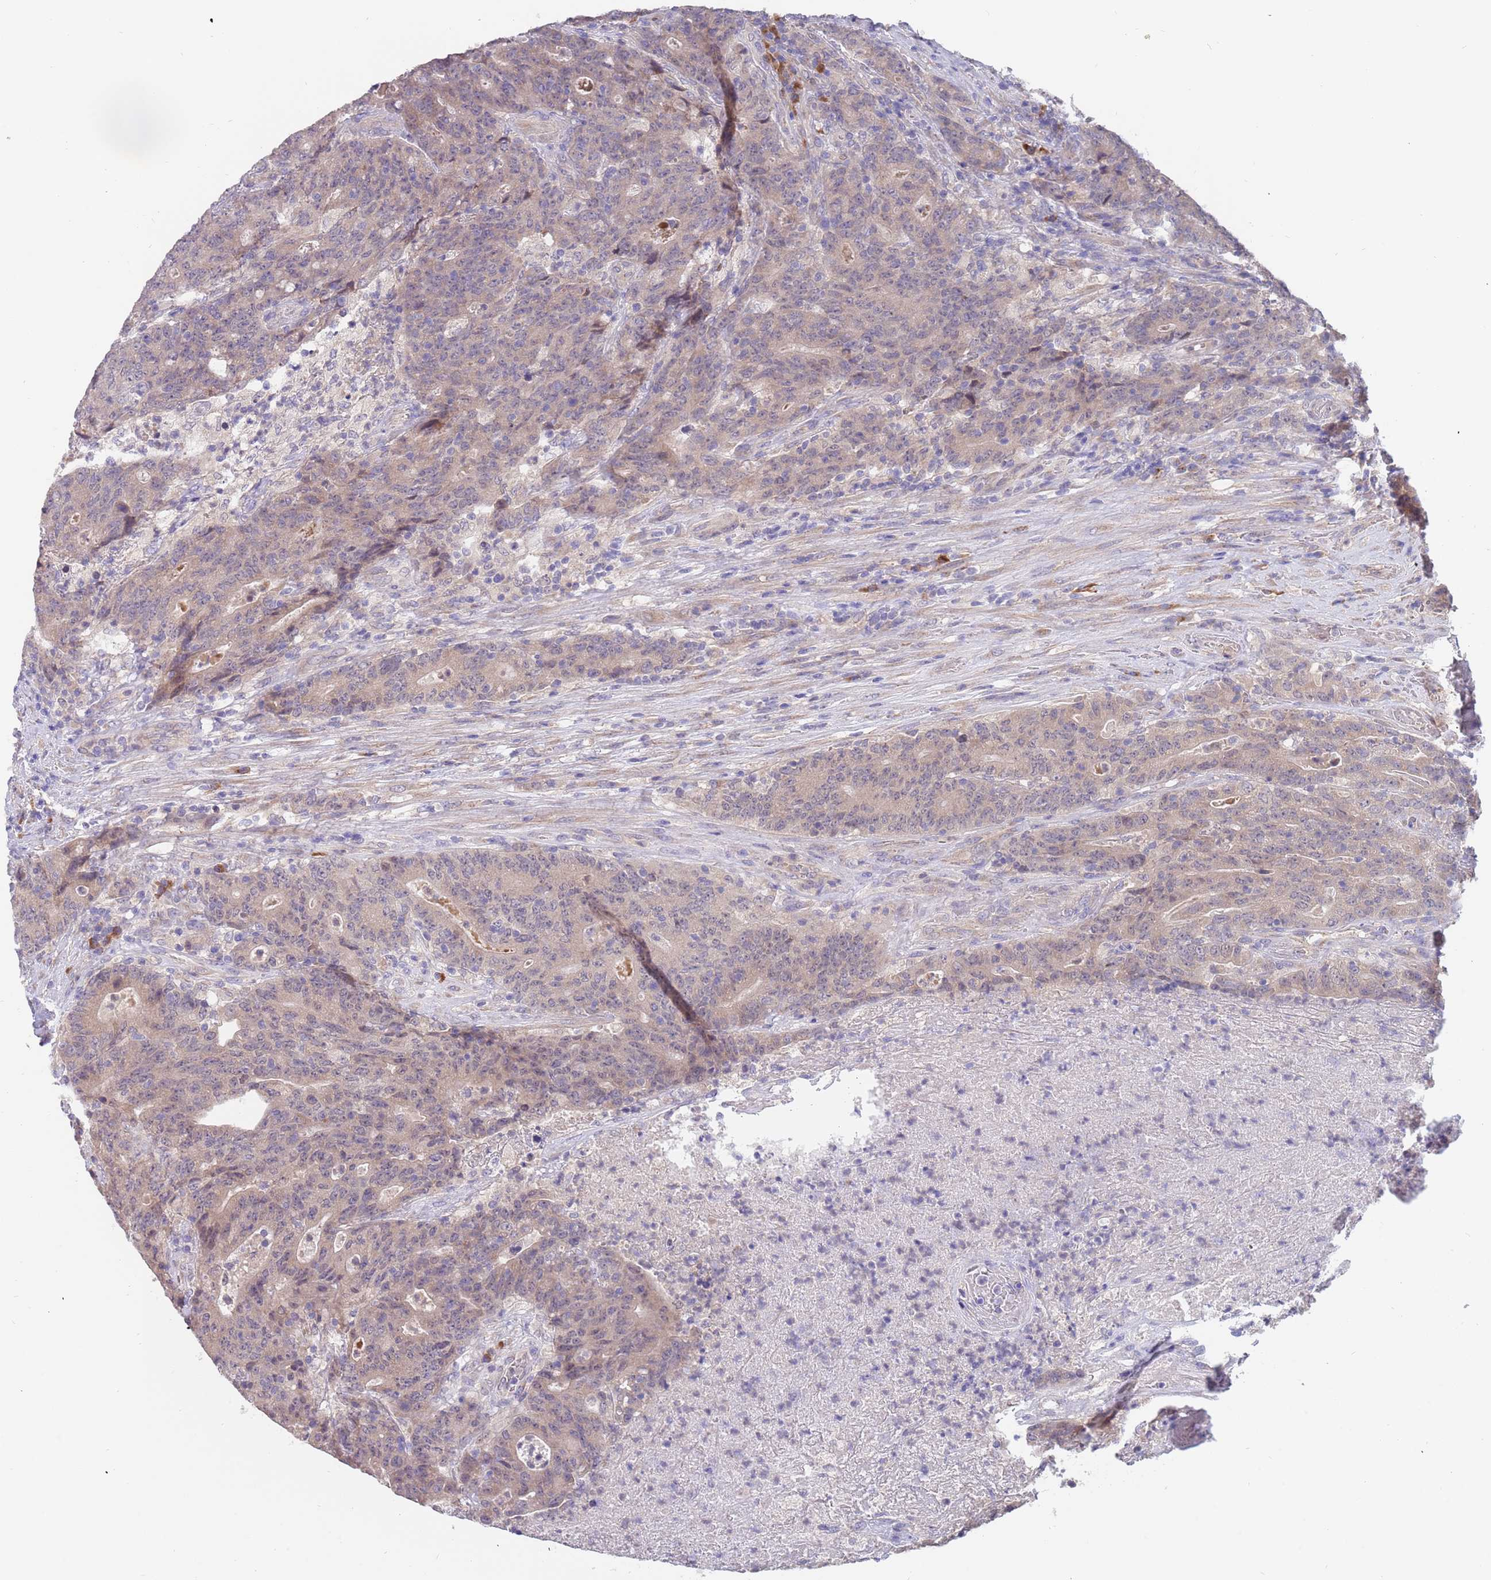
{"staining": {"intensity": "negative", "quantity": "none", "location": "none"}, "tissue": "colorectal cancer", "cell_type": "Tumor cells", "image_type": "cancer", "snomed": [{"axis": "morphology", "description": "Adenocarcinoma, NOS"}, {"axis": "topography", "description": "Colon"}], "caption": "IHC of adenocarcinoma (colorectal) exhibits no positivity in tumor cells. Nuclei are stained in blue.", "gene": "ZNF746", "patient": {"sex": "female", "age": 75}}